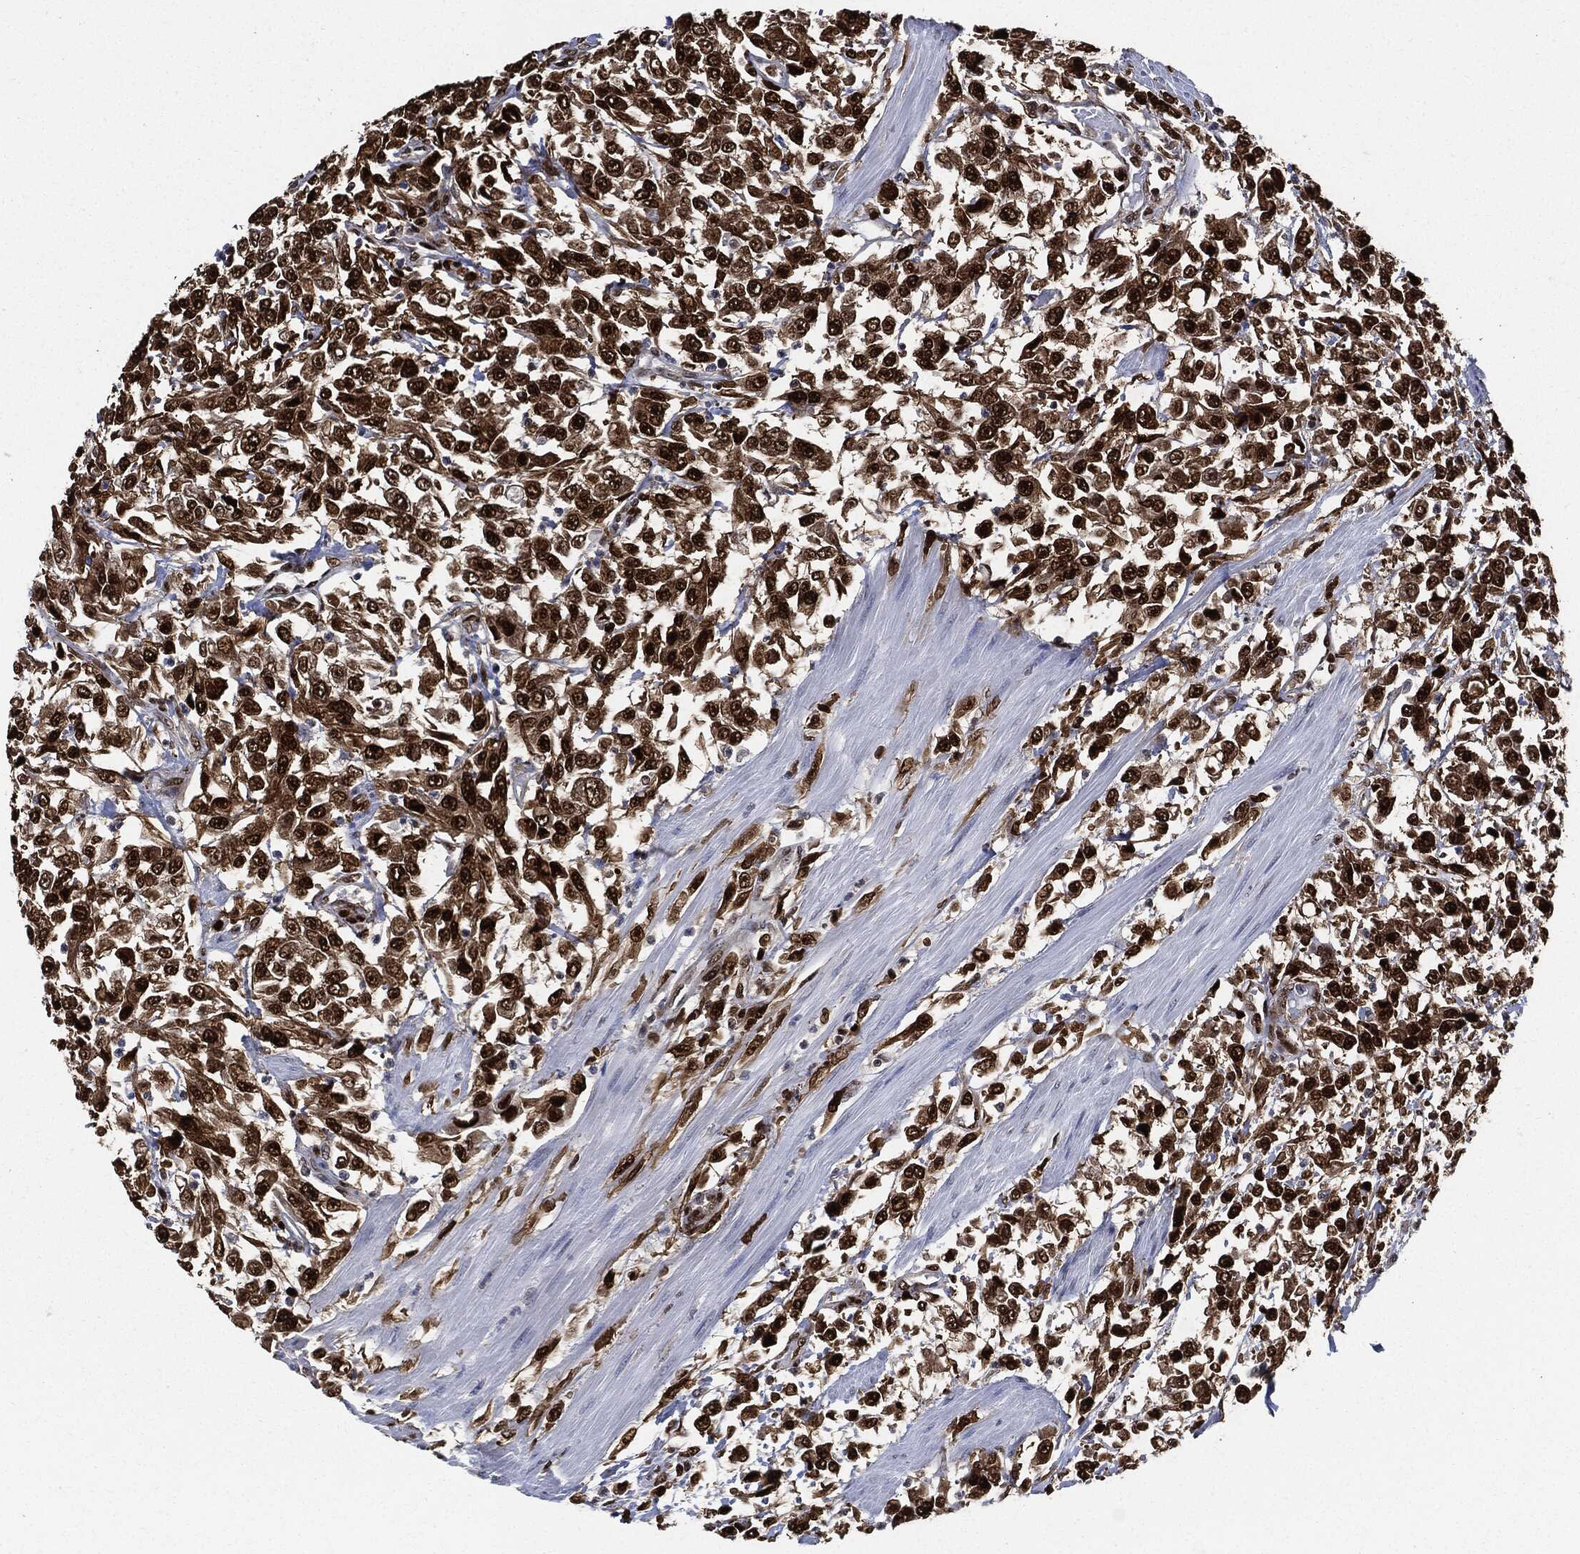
{"staining": {"intensity": "strong", "quantity": ">75%", "location": "cytoplasmic/membranous,nuclear"}, "tissue": "urothelial cancer", "cell_type": "Tumor cells", "image_type": "cancer", "snomed": [{"axis": "morphology", "description": "Urothelial carcinoma, High grade"}, {"axis": "topography", "description": "Urinary bladder"}], "caption": "Human urothelial cancer stained with a protein marker reveals strong staining in tumor cells.", "gene": "PCNA", "patient": {"sex": "male", "age": 46}}